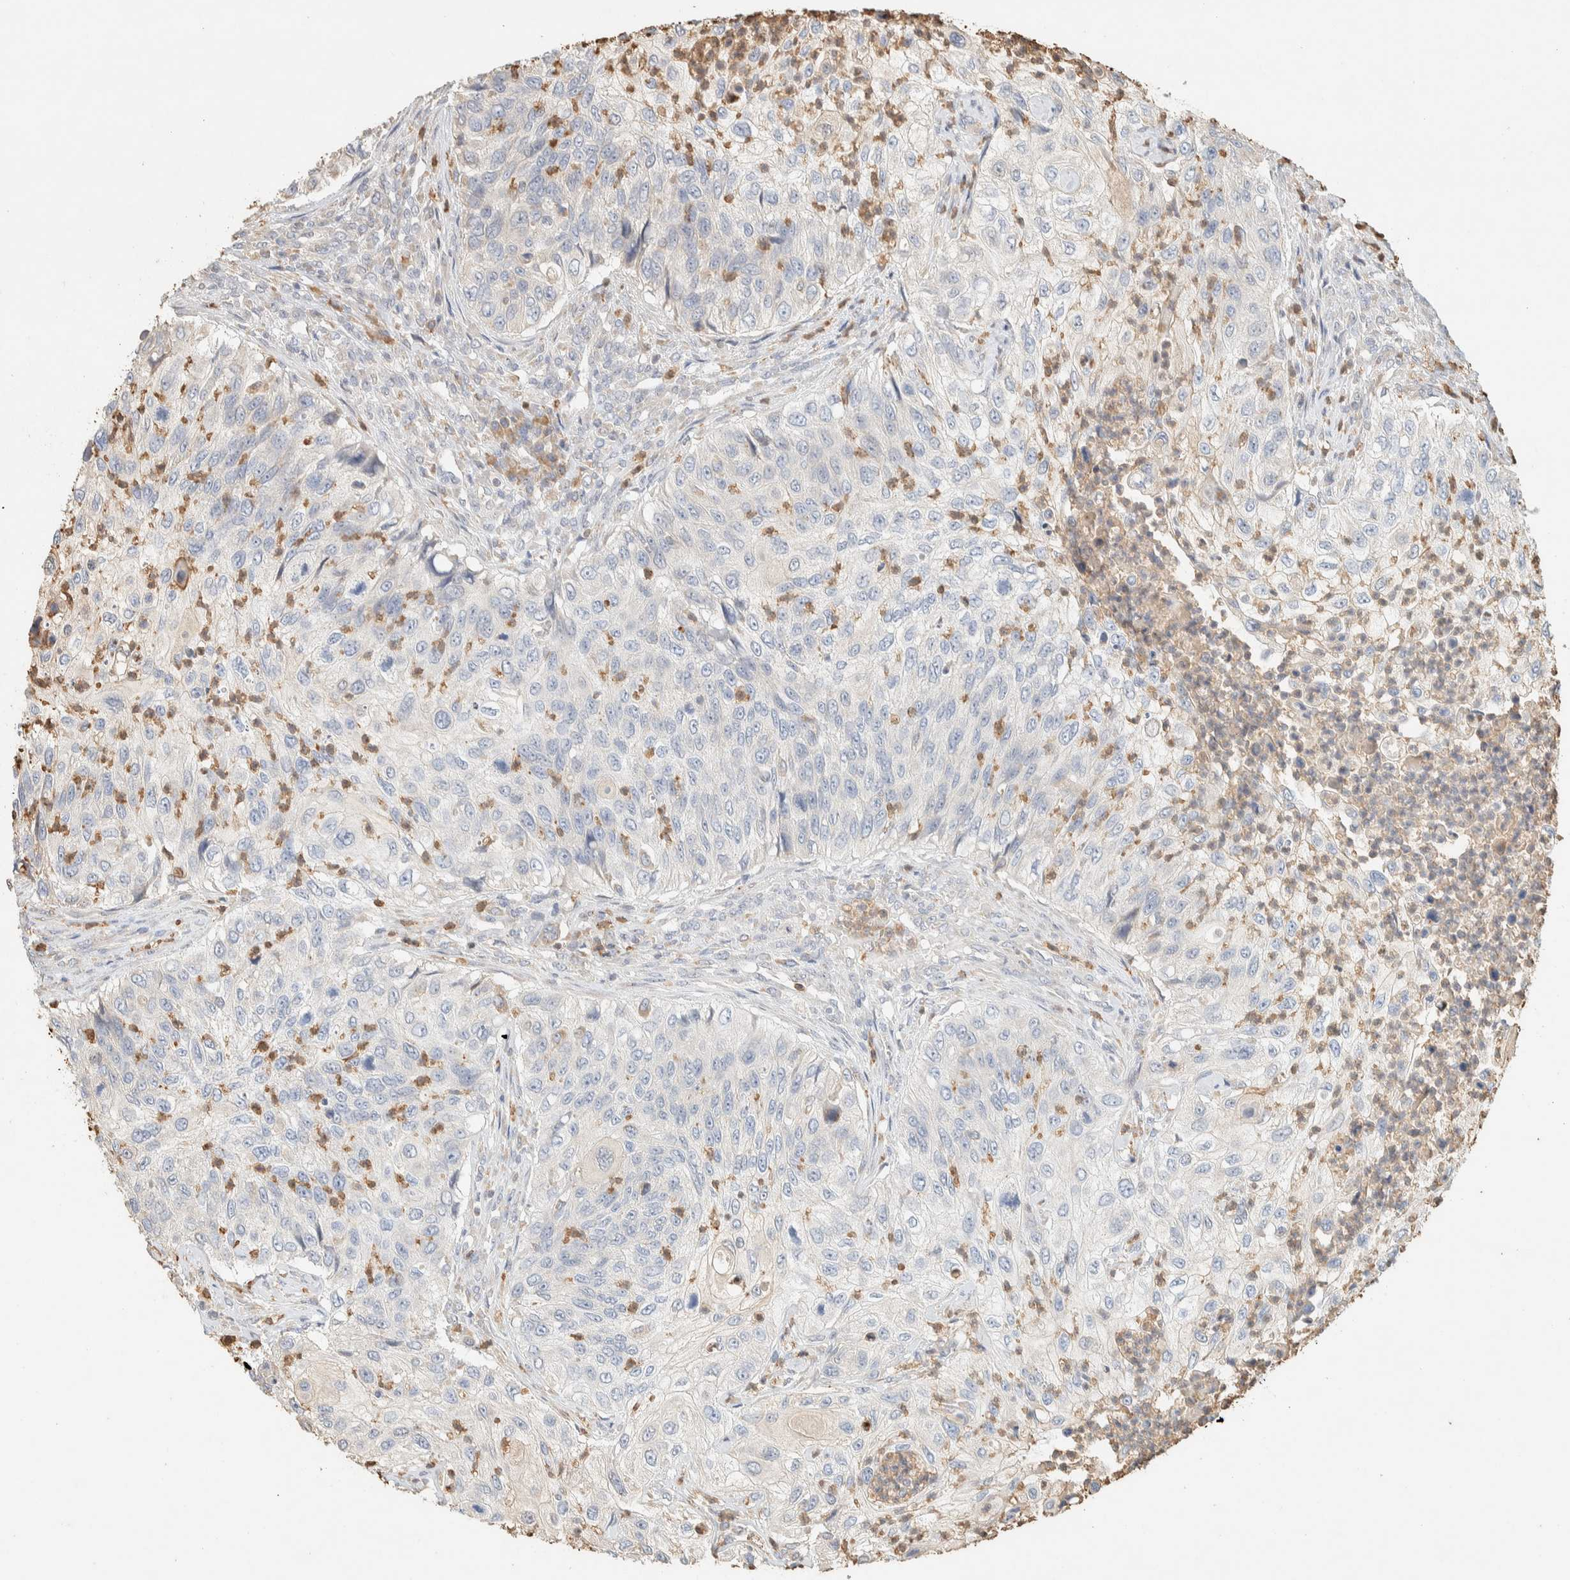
{"staining": {"intensity": "negative", "quantity": "none", "location": "none"}, "tissue": "urothelial cancer", "cell_type": "Tumor cells", "image_type": "cancer", "snomed": [{"axis": "morphology", "description": "Urothelial carcinoma, High grade"}, {"axis": "topography", "description": "Urinary bladder"}], "caption": "Histopathology image shows no protein expression in tumor cells of high-grade urothelial carcinoma tissue.", "gene": "TTC3", "patient": {"sex": "female", "age": 60}}